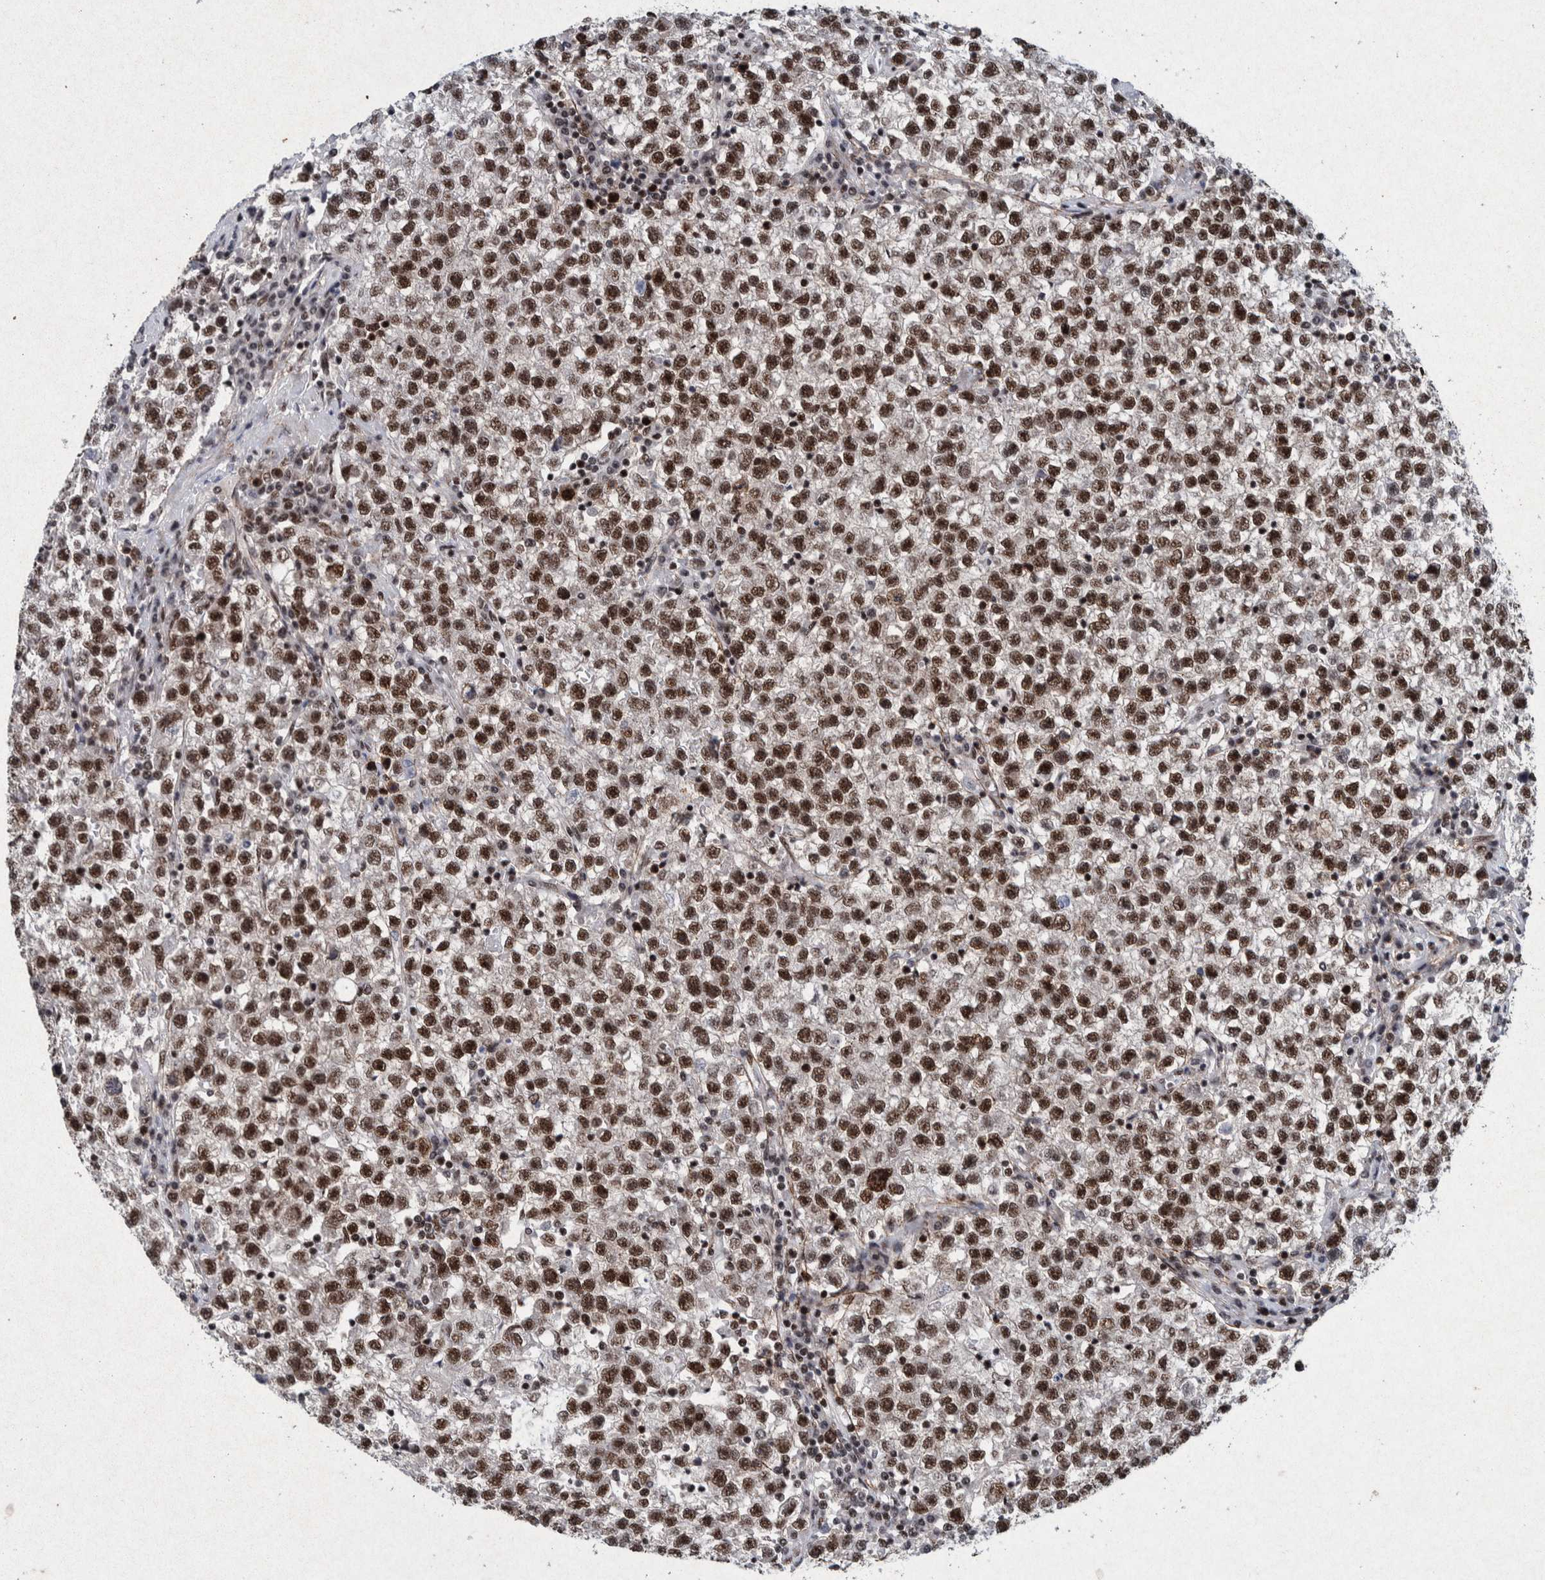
{"staining": {"intensity": "strong", "quantity": ">75%", "location": "nuclear"}, "tissue": "testis cancer", "cell_type": "Tumor cells", "image_type": "cancer", "snomed": [{"axis": "morphology", "description": "Seminoma, NOS"}, {"axis": "topography", "description": "Testis"}], "caption": "Protein analysis of seminoma (testis) tissue exhibits strong nuclear staining in about >75% of tumor cells. The staining was performed using DAB (3,3'-diaminobenzidine), with brown indicating positive protein expression. Nuclei are stained blue with hematoxylin.", "gene": "TAF10", "patient": {"sex": "male", "age": 22}}